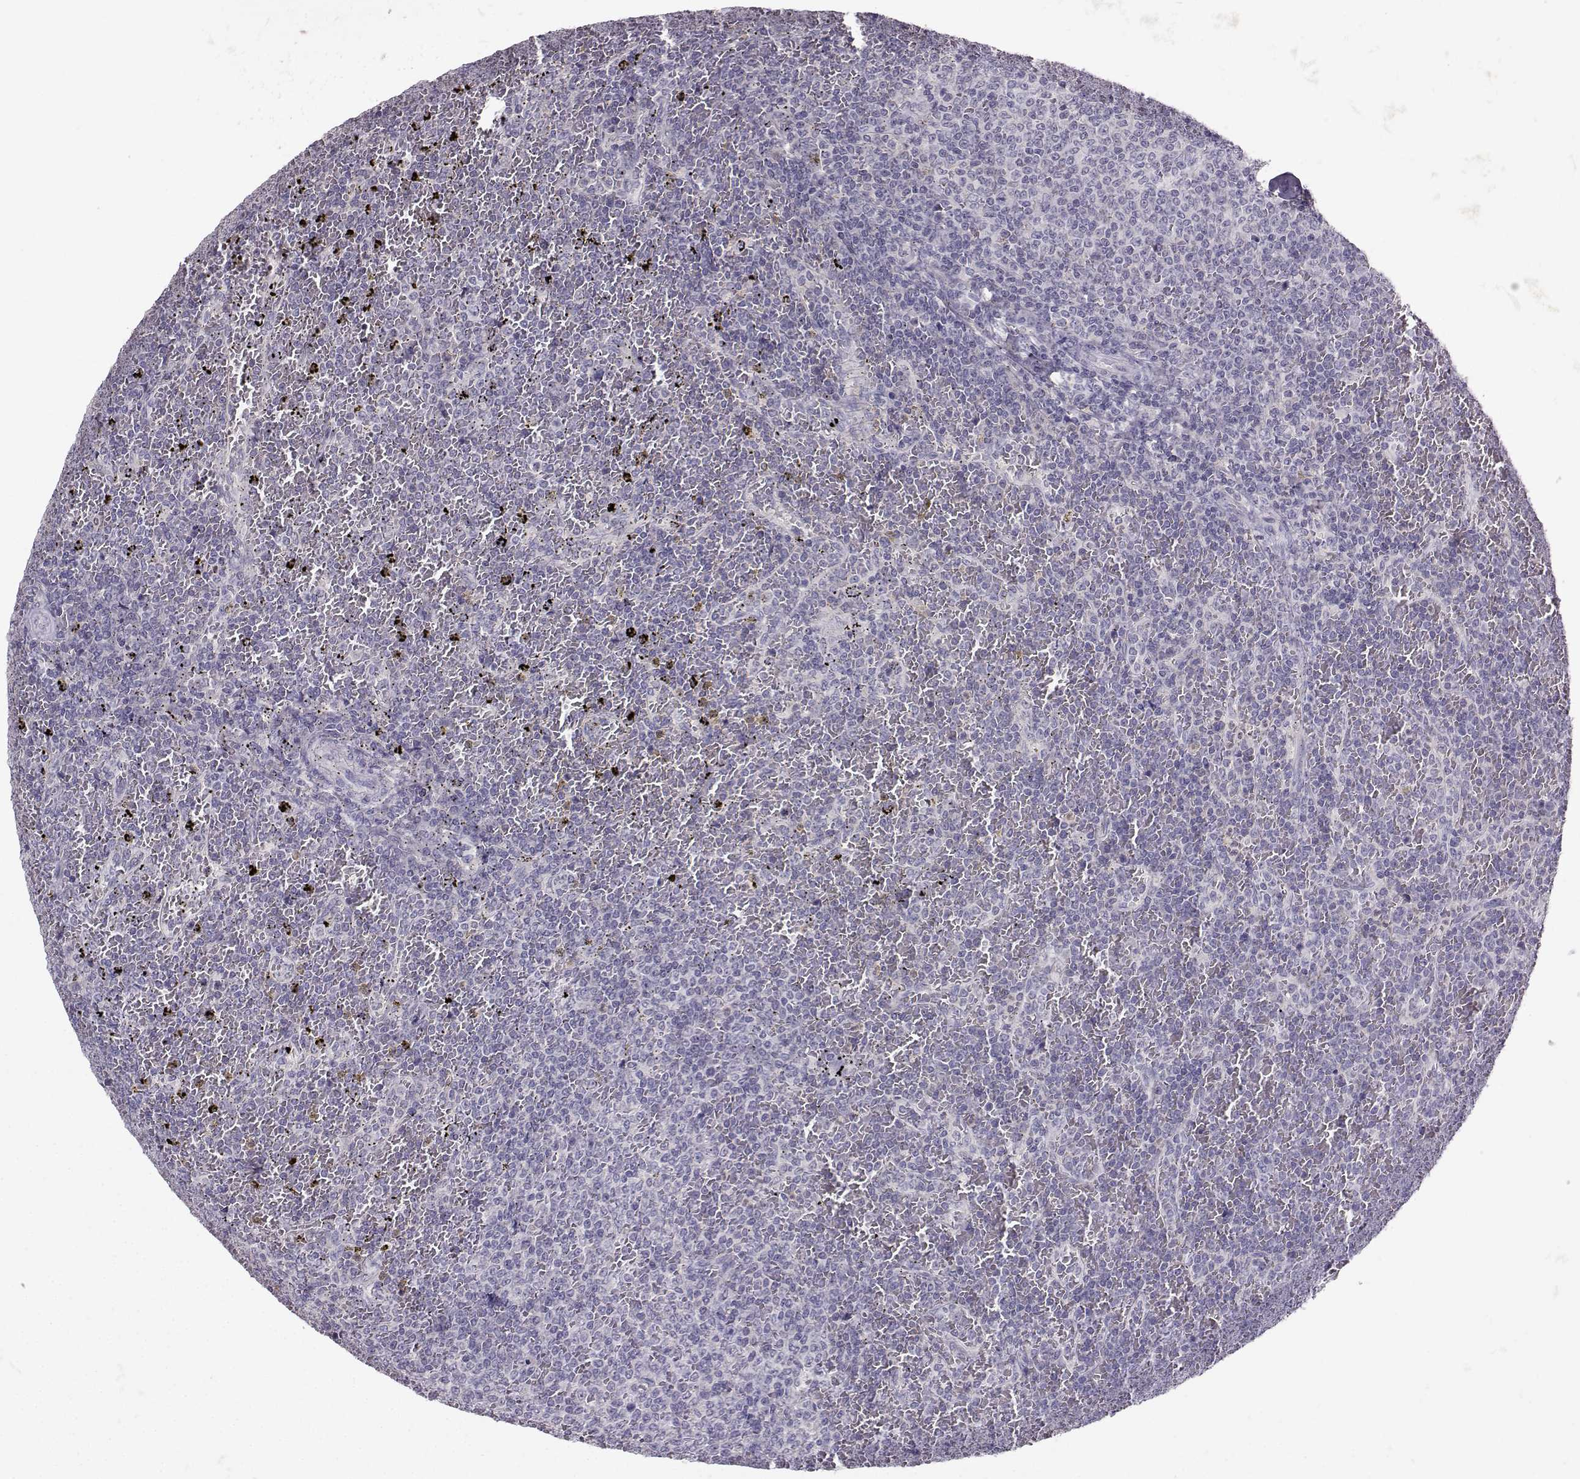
{"staining": {"intensity": "negative", "quantity": "none", "location": "none"}, "tissue": "lymphoma", "cell_type": "Tumor cells", "image_type": "cancer", "snomed": [{"axis": "morphology", "description": "Malignant lymphoma, non-Hodgkin's type, Low grade"}, {"axis": "topography", "description": "Spleen"}], "caption": "Tumor cells are negative for brown protein staining in lymphoma.", "gene": "FCAMR", "patient": {"sex": "female", "age": 77}}